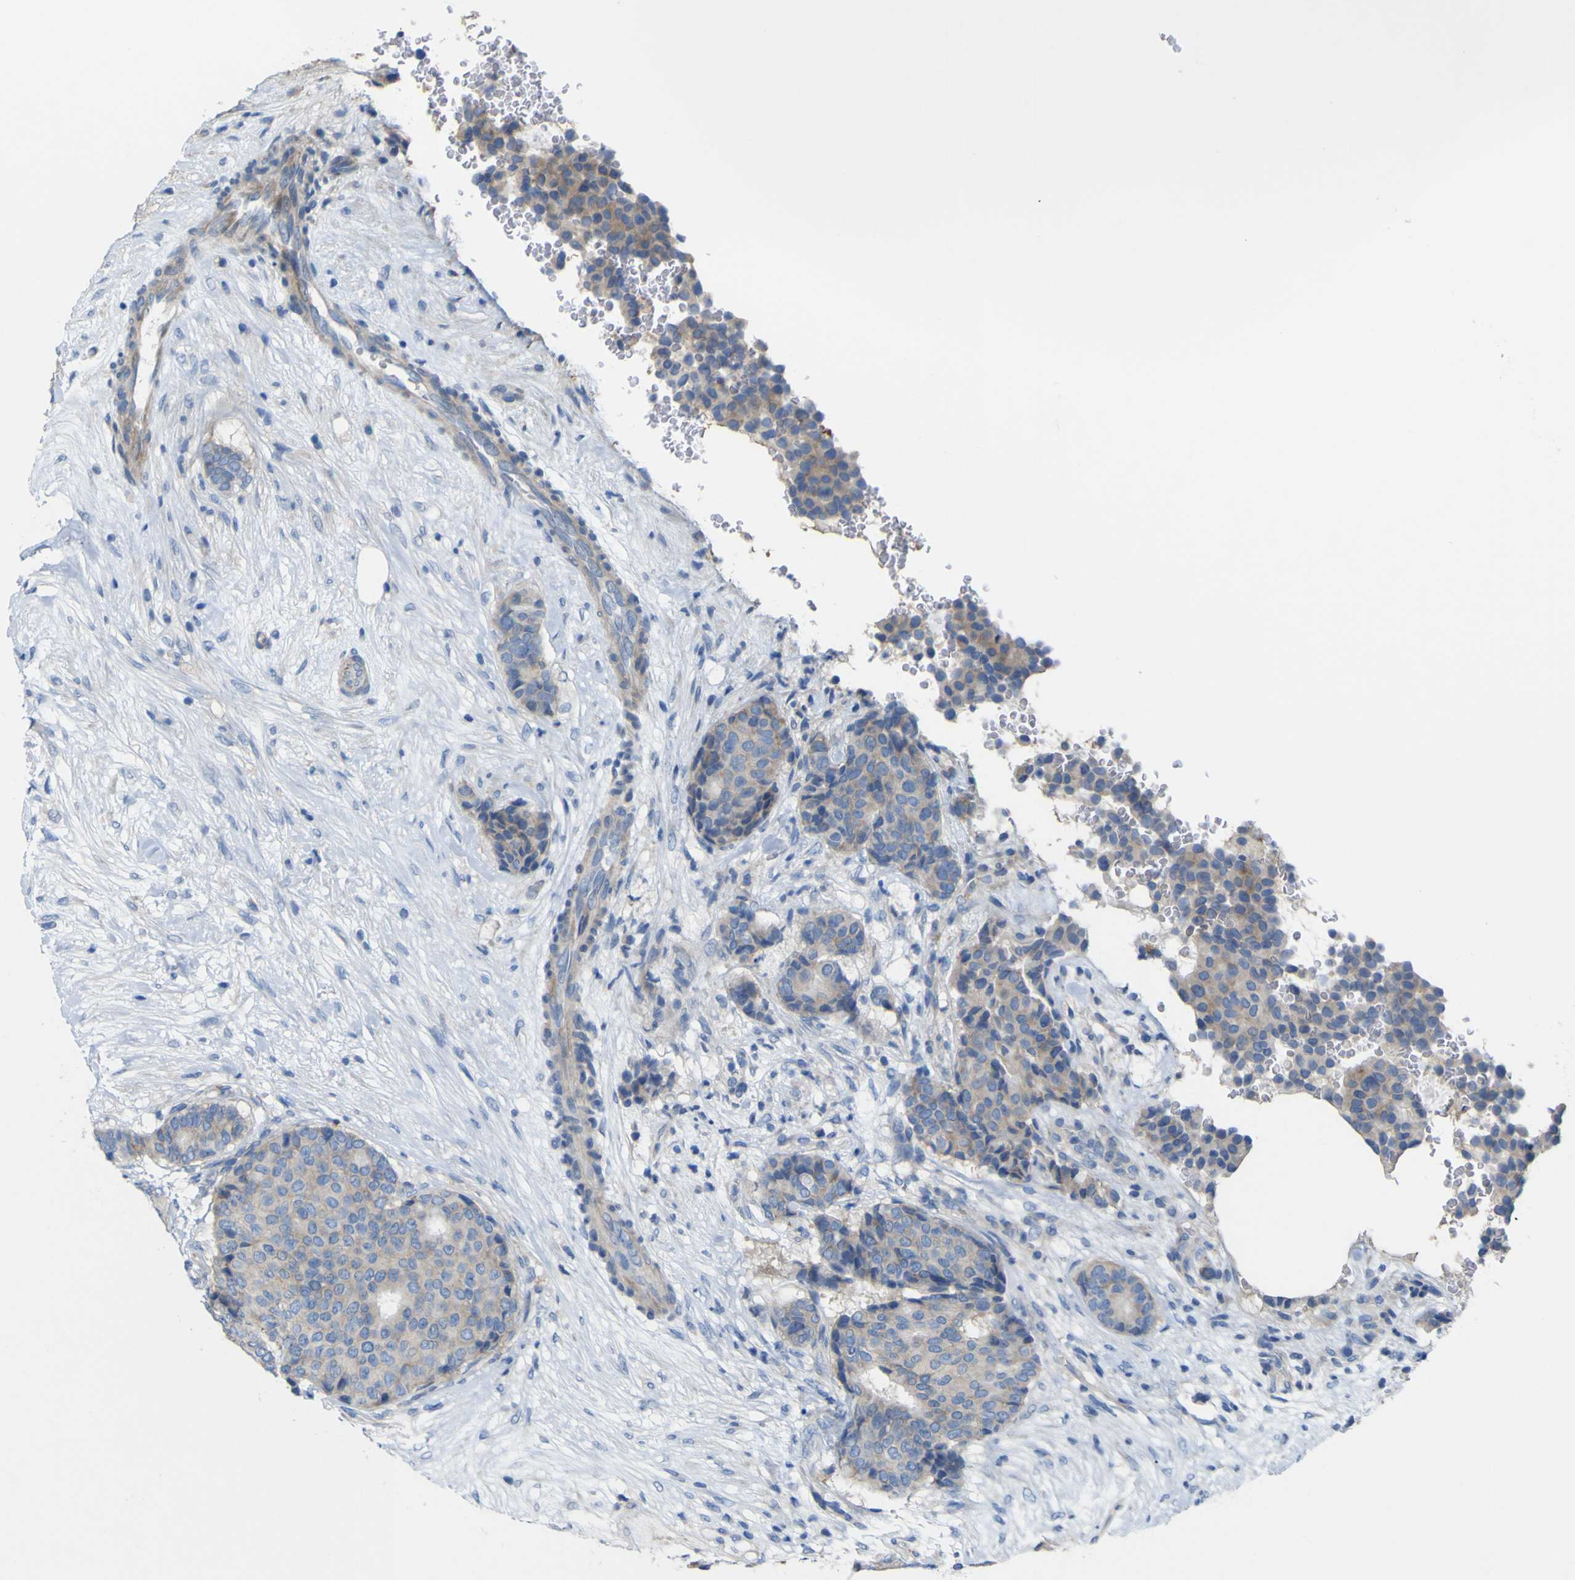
{"staining": {"intensity": "negative", "quantity": "none", "location": "none"}, "tissue": "breast cancer", "cell_type": "Tumor cells", "image_type": "cancer", "snomed": [{"axis": "morphology", "description": "Duct carcinoma"}, {"axis": "topography", "description": "Breast"}], "caption": "Tumor cells are negative for protein expression in human breast cancer.", "gene": "MYEOV", "patient": {"sex": "female", "age": 75}}